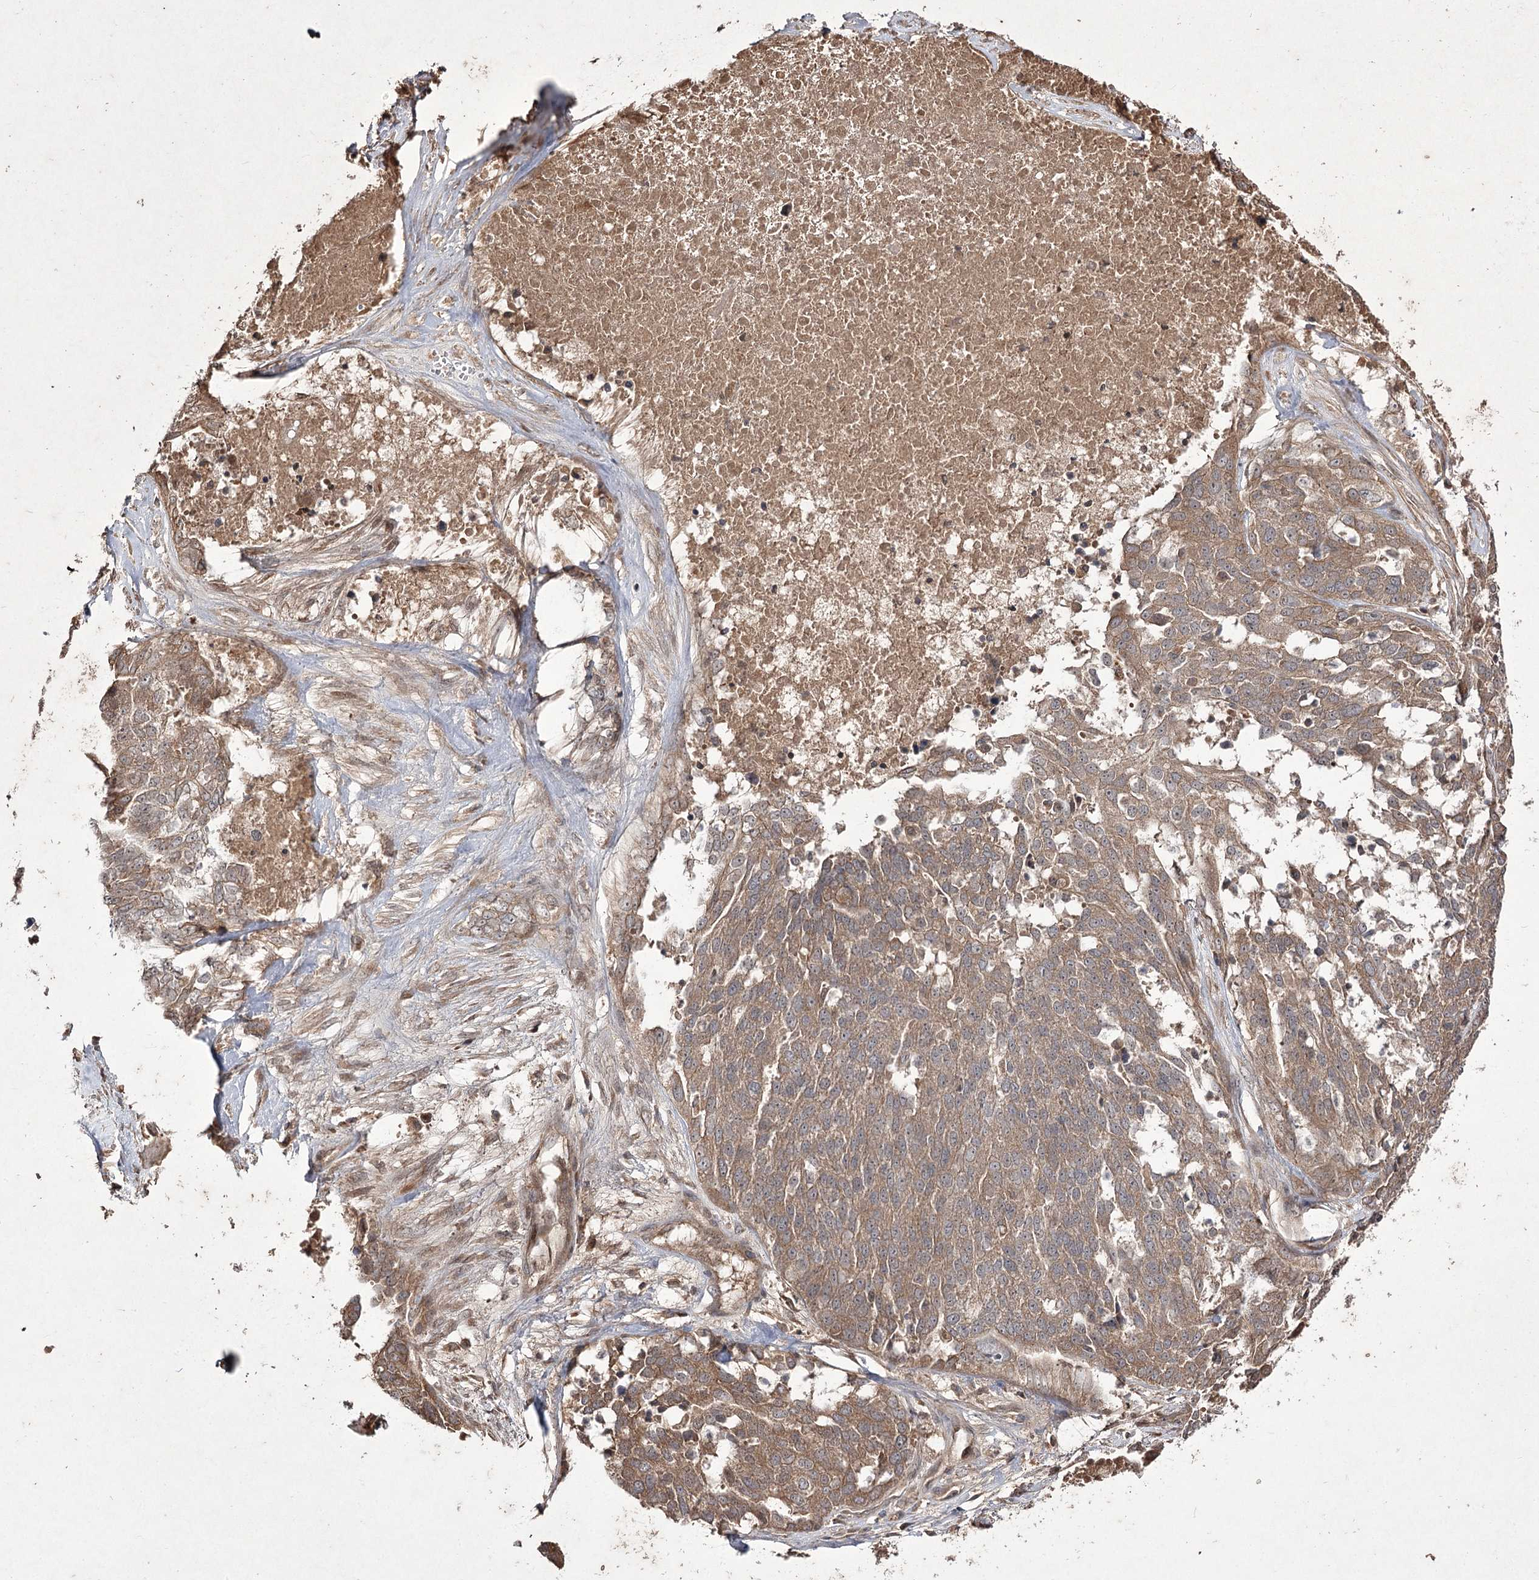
{"staining": {"intensity": "moderate", "quantity": ">75%", "location": "cytoplasmic/membranous"}, "tissue": "ovarian cancer", "cell_type": "Tumor cells", "image_type": "cancer", "snomed": [{"axis": "morphology", "description": "Cystadenocarcinoma, serous, NOS"}, {"axis": "topography", "description": "Ovary"}], "caption": "The immunohistochemical stain labels moderate cytoplasmic/membranous expression in tumor cells of ovarian serous cystadenocarcinoma tissue.", "gene": "FANCL", "patient": {"sex": "female", "age": 44}}